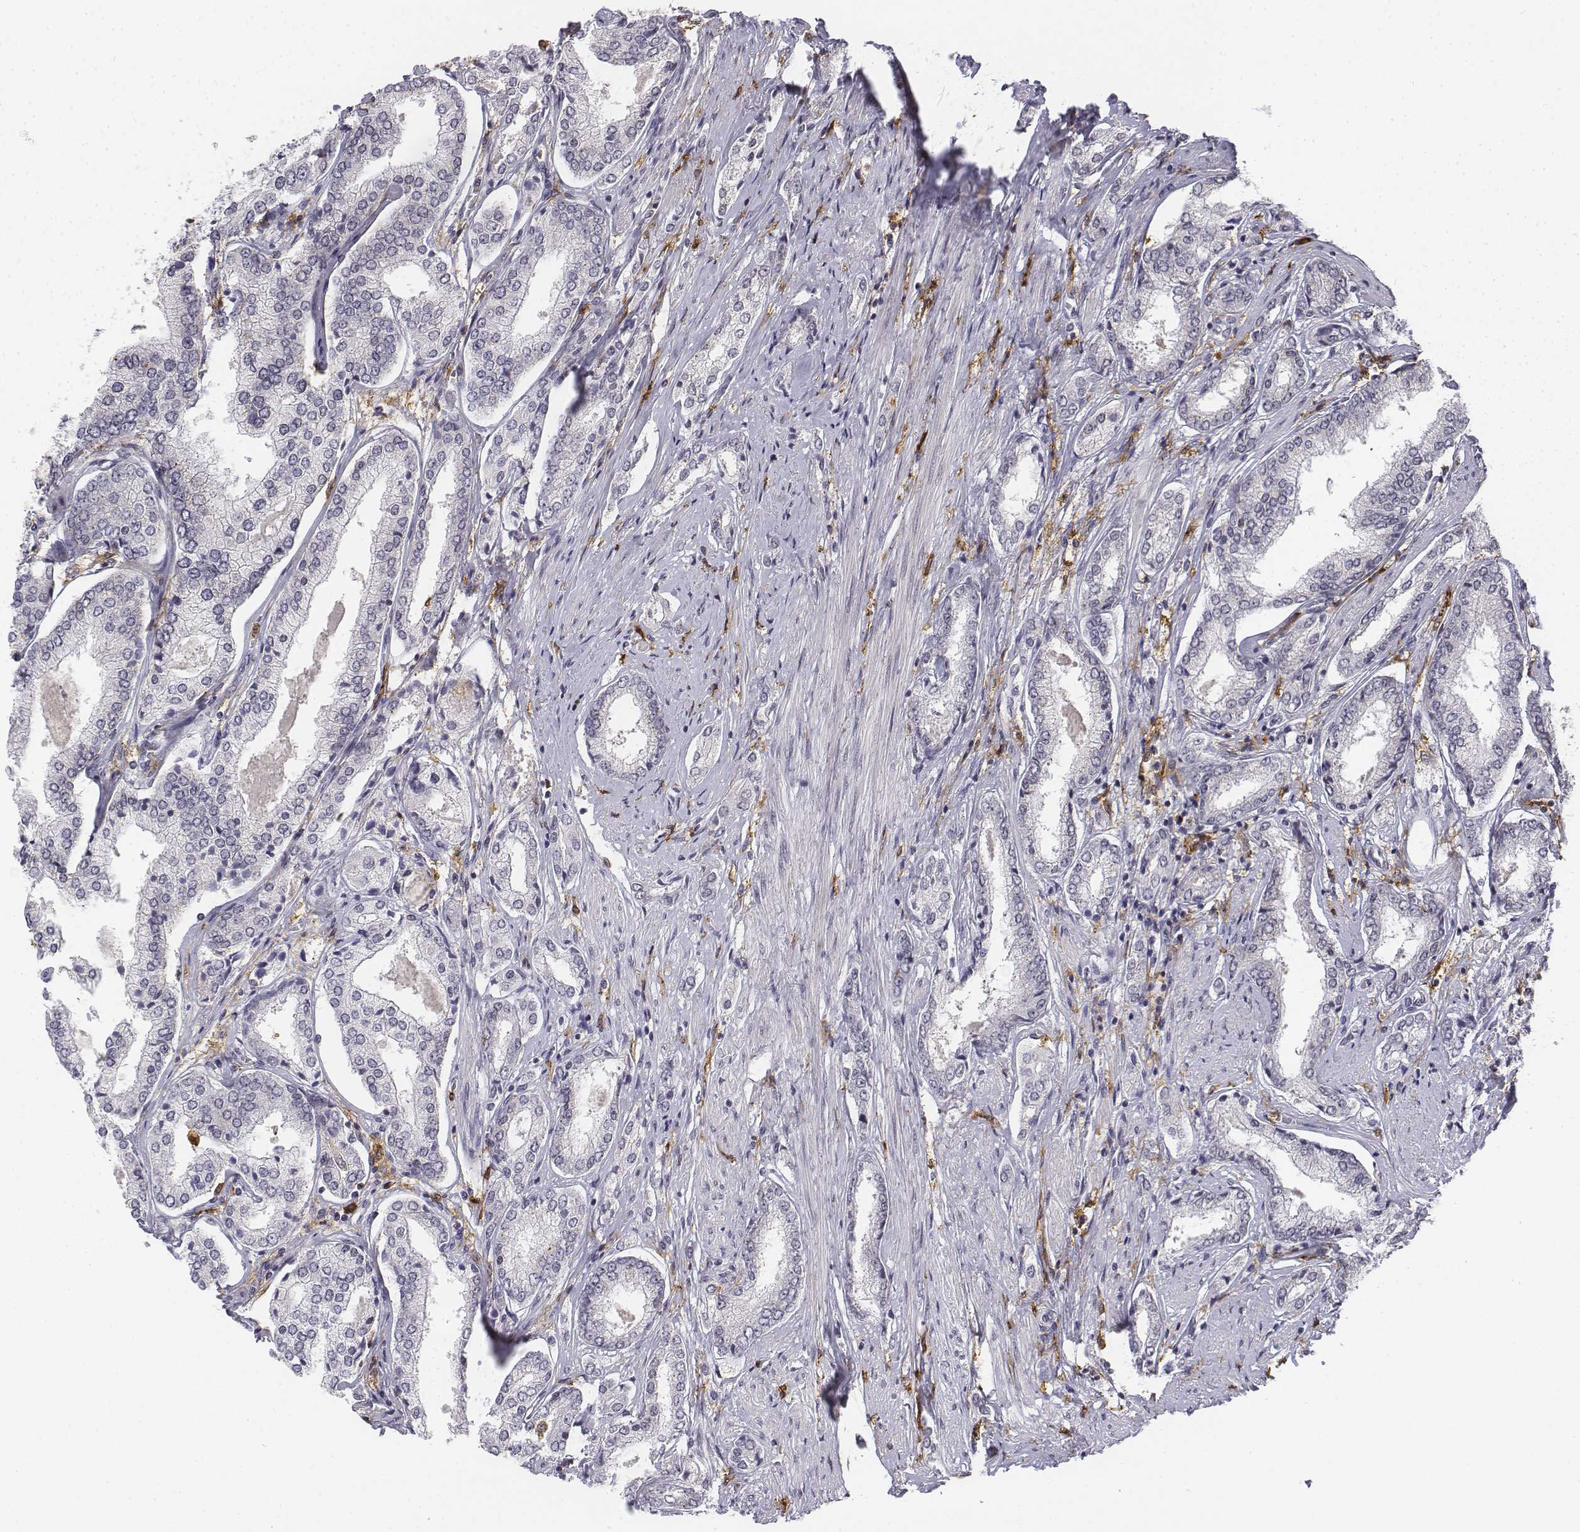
{"staining": {"intensity": "negative", "quantity": "none", "location": "none"}, "tissue": "prostate cancer", "cell_type": "Tumor cells", "image_type": "cancer", "snomed": [{"axis": "morphology", "description": "Adenocarcinoma, NOS"}, {"axis": "topography", "description": "Prostate"}], "caption": "The micrograph exhibits no staining of tumor cells in prostate adenocarcinoma. (DAB immunohistochemistry visualized using brightfield microscopy, high magnification).", "gene": "CD14", "patient": {"sex": "male", "age": 63}}